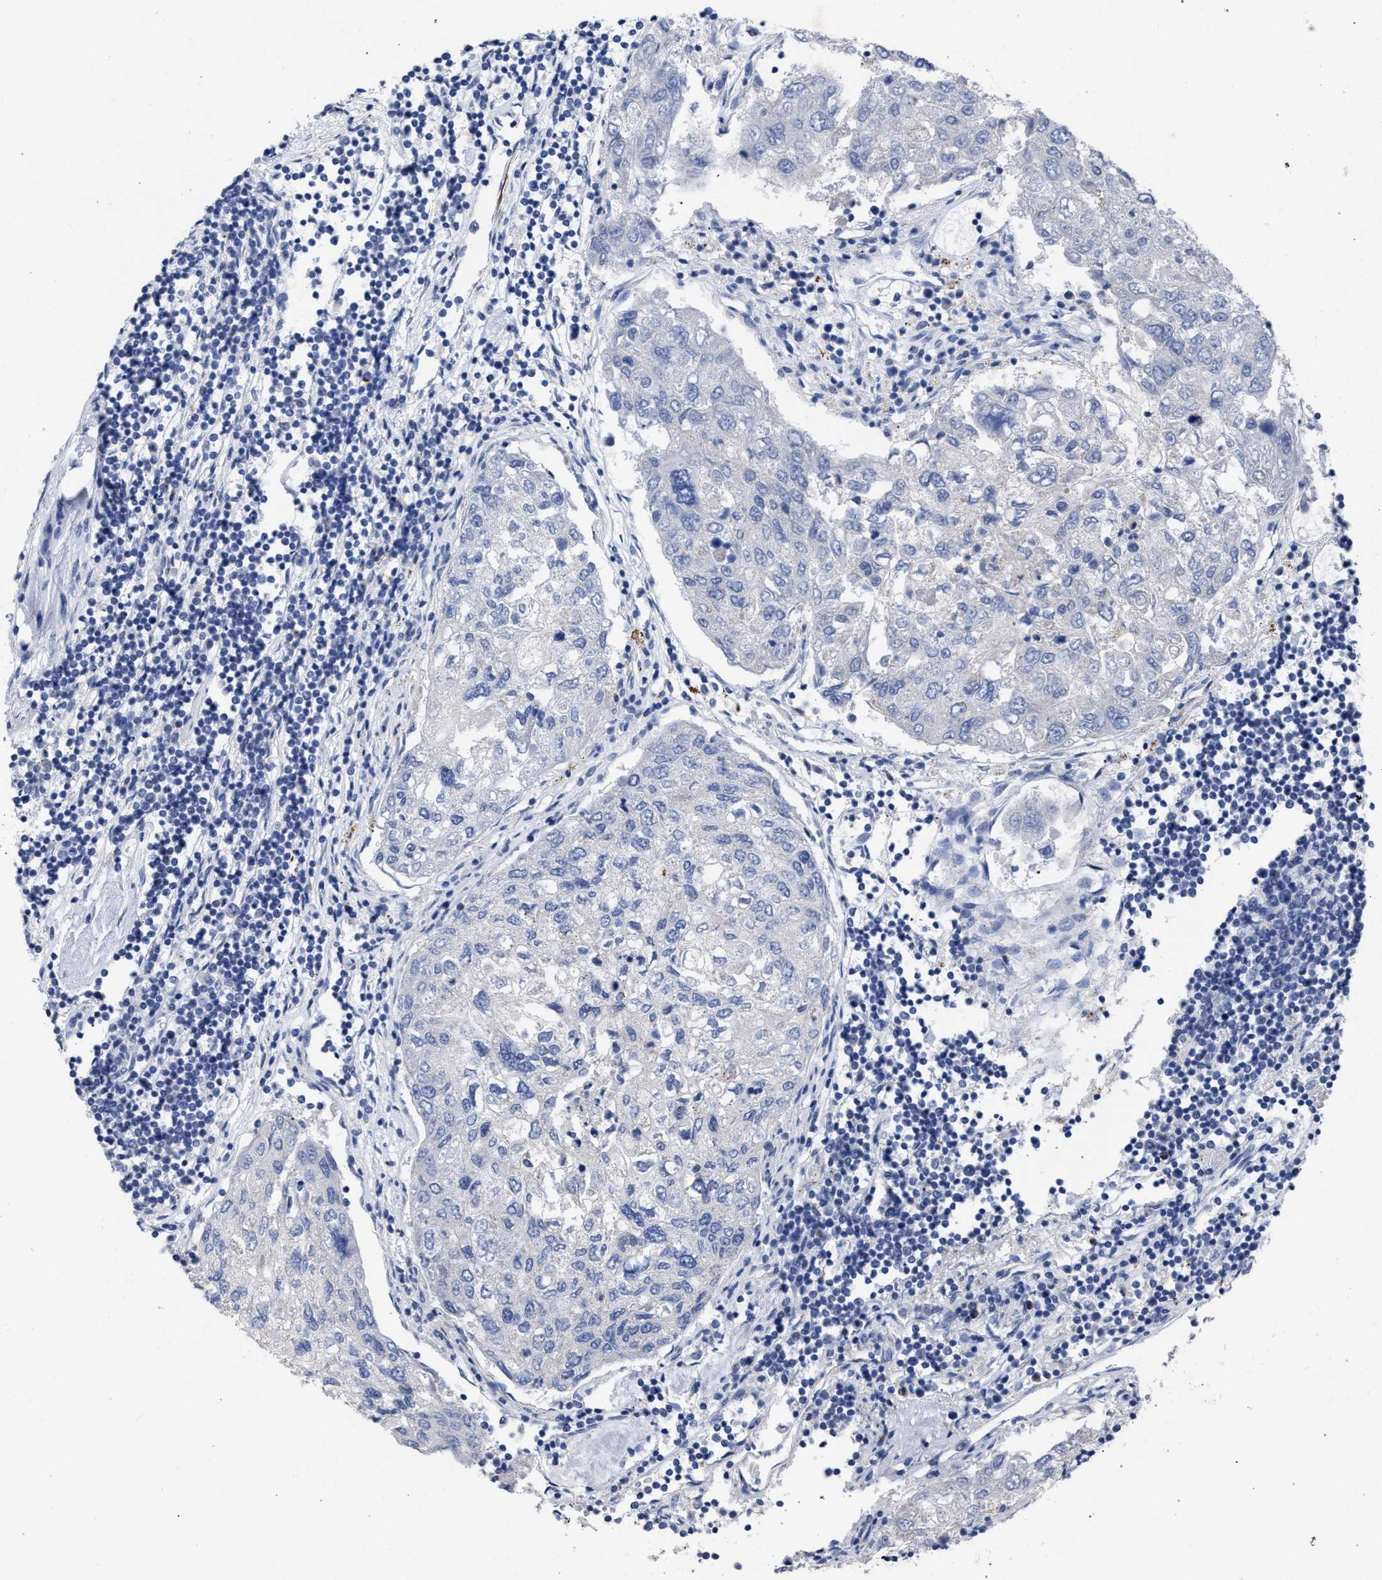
{"staining": {"intensity": "negative", "quantity": "none", "location": "none"}, "tissue": "urothelial cancer", "cell_type": "Tumor cells", "image_type": "cancer", "snomed": [{"axis": "morphology", "description": "Urothelial carcinoma, High grade"}, {"axis": "topography", "description": "Lymph node"}, {"axis": "topography", "description": "Urinary bladder"}], "caption": "Micrograph shows no significant protein expression in tumor cells of urothelial carcinoma (high-grade). (Stains: DAB IHC with hematoxylin counter stain, Microscopy: brightfield microscopy at high magnification).", "gene": "GOLGA2", "patient": {"sex": "male", "age": 51}}